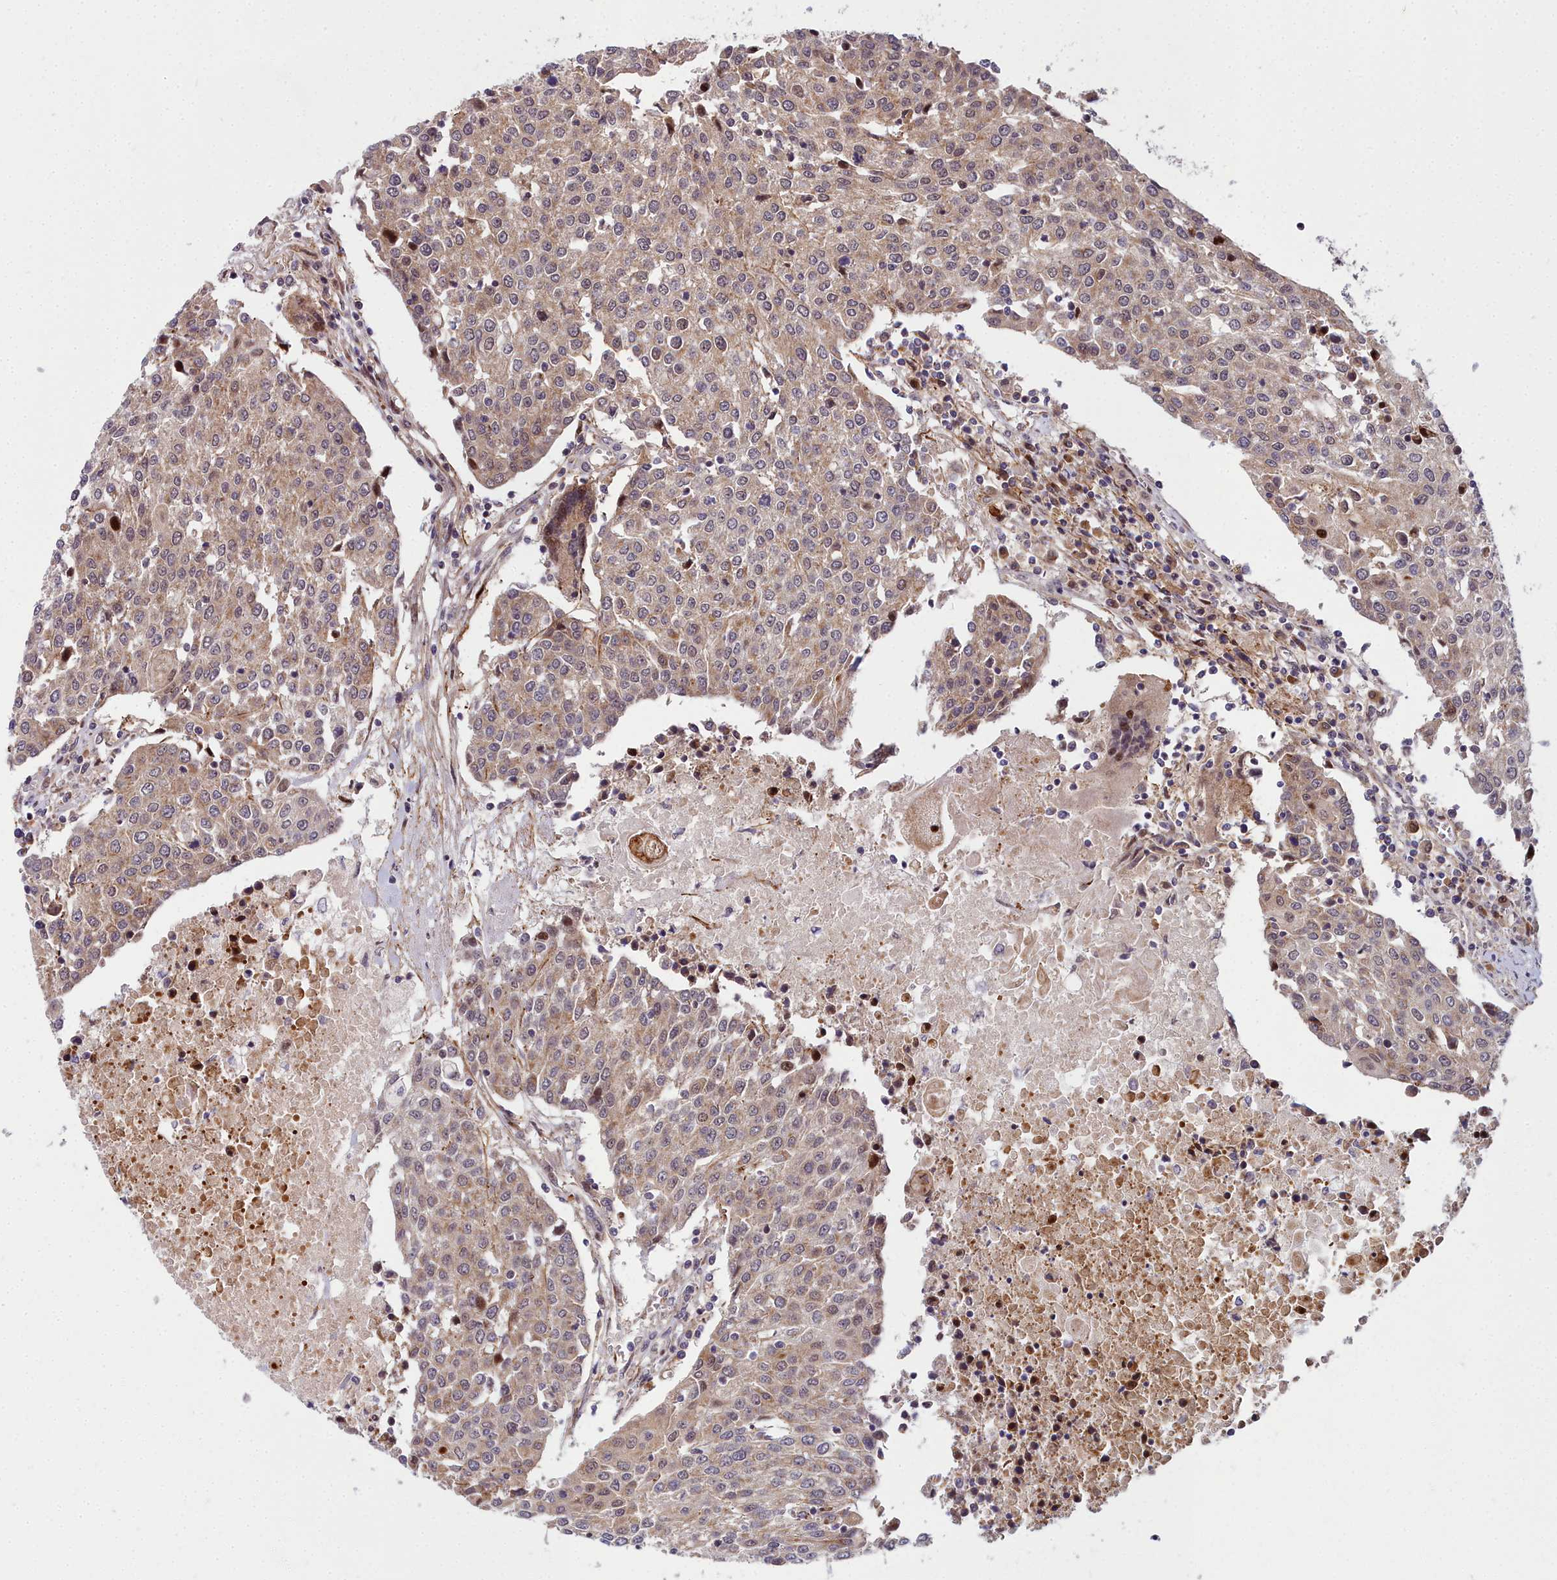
{"staining": {"intensity": "weak", "quantity": ">75%", "location": "cytoplasmic/membranous"}, "tissue": "urothelial cancer", "cell_type": "Tumor cells", "image_type": "cancer", "snomed": [{"axis": "morphology", "description": "Urothelial carcinoma, High grade"}, {"axis": "topography", "description": "Urinary bladder"}], "caption": "The image reveals immunohistochemical staining of high-grade urothelial carcinoma. There is weak cytoplasmic/membranous staining is present in about >75% of tumor cells.", "gene": "MRPS11", "patient": {"sex": "female", "age": 85}}